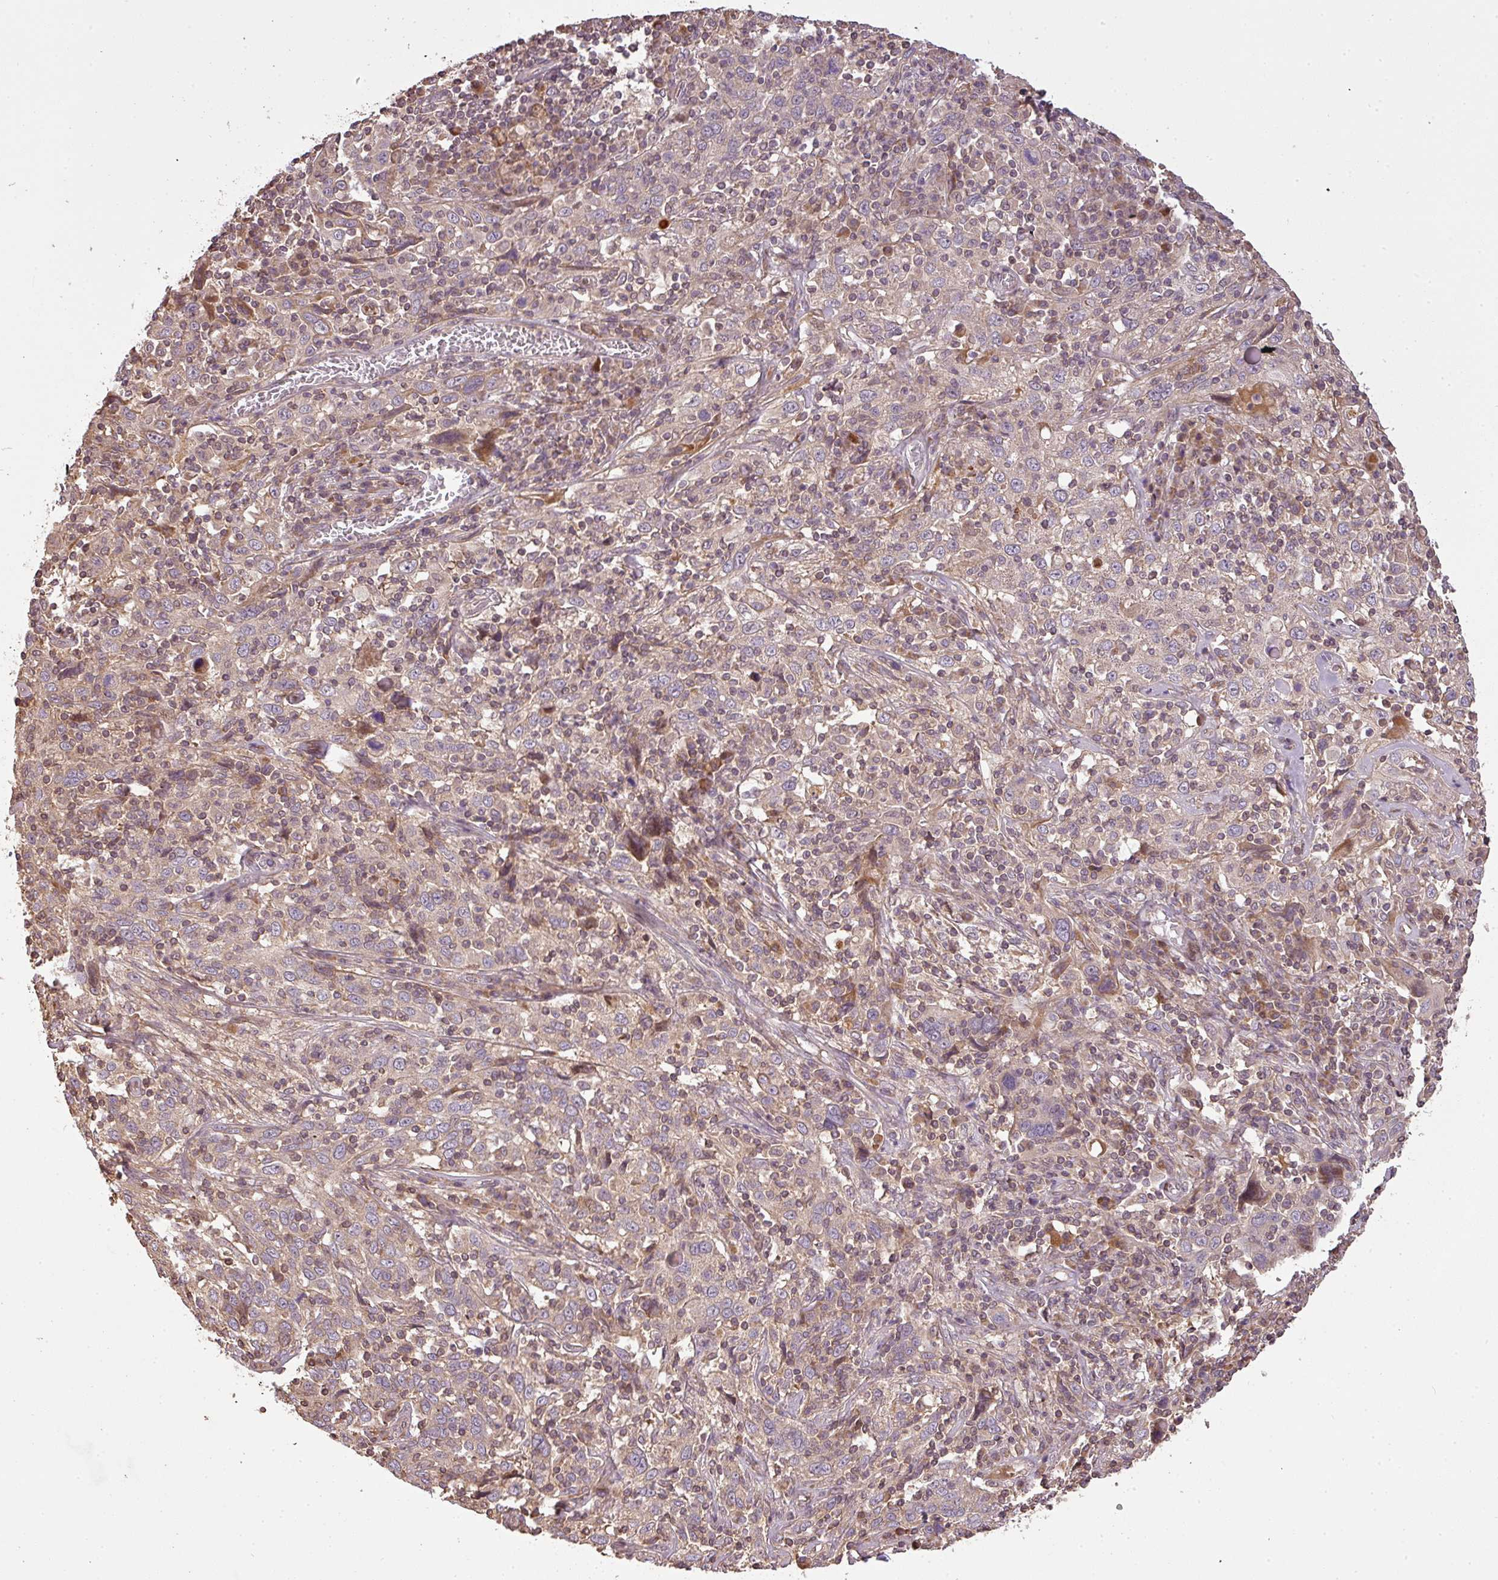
{"staining": {"intensity": "weak", "quantity": "25%-75%", "location": "cytoplasmic/membranous"}, "tissue": "cervical cancer", "cell_type": "Tumor cells", "image_type": "cancer", "snomed": [{"axis": "morphology", "description": "Squamous cell carcinoma, NOS"}, {"axis": "topography", "description": "Cervix"}], "caption": "An image showing weak cytoplasmic/membranous expression in approximately 25%-75% of tumor cells in cervical cancer (squamous cell carcinoma), as visualized by brown immunohistochemical staining.", "gene": "FAIM", "patient": {"sex": "female", "age": 46}}